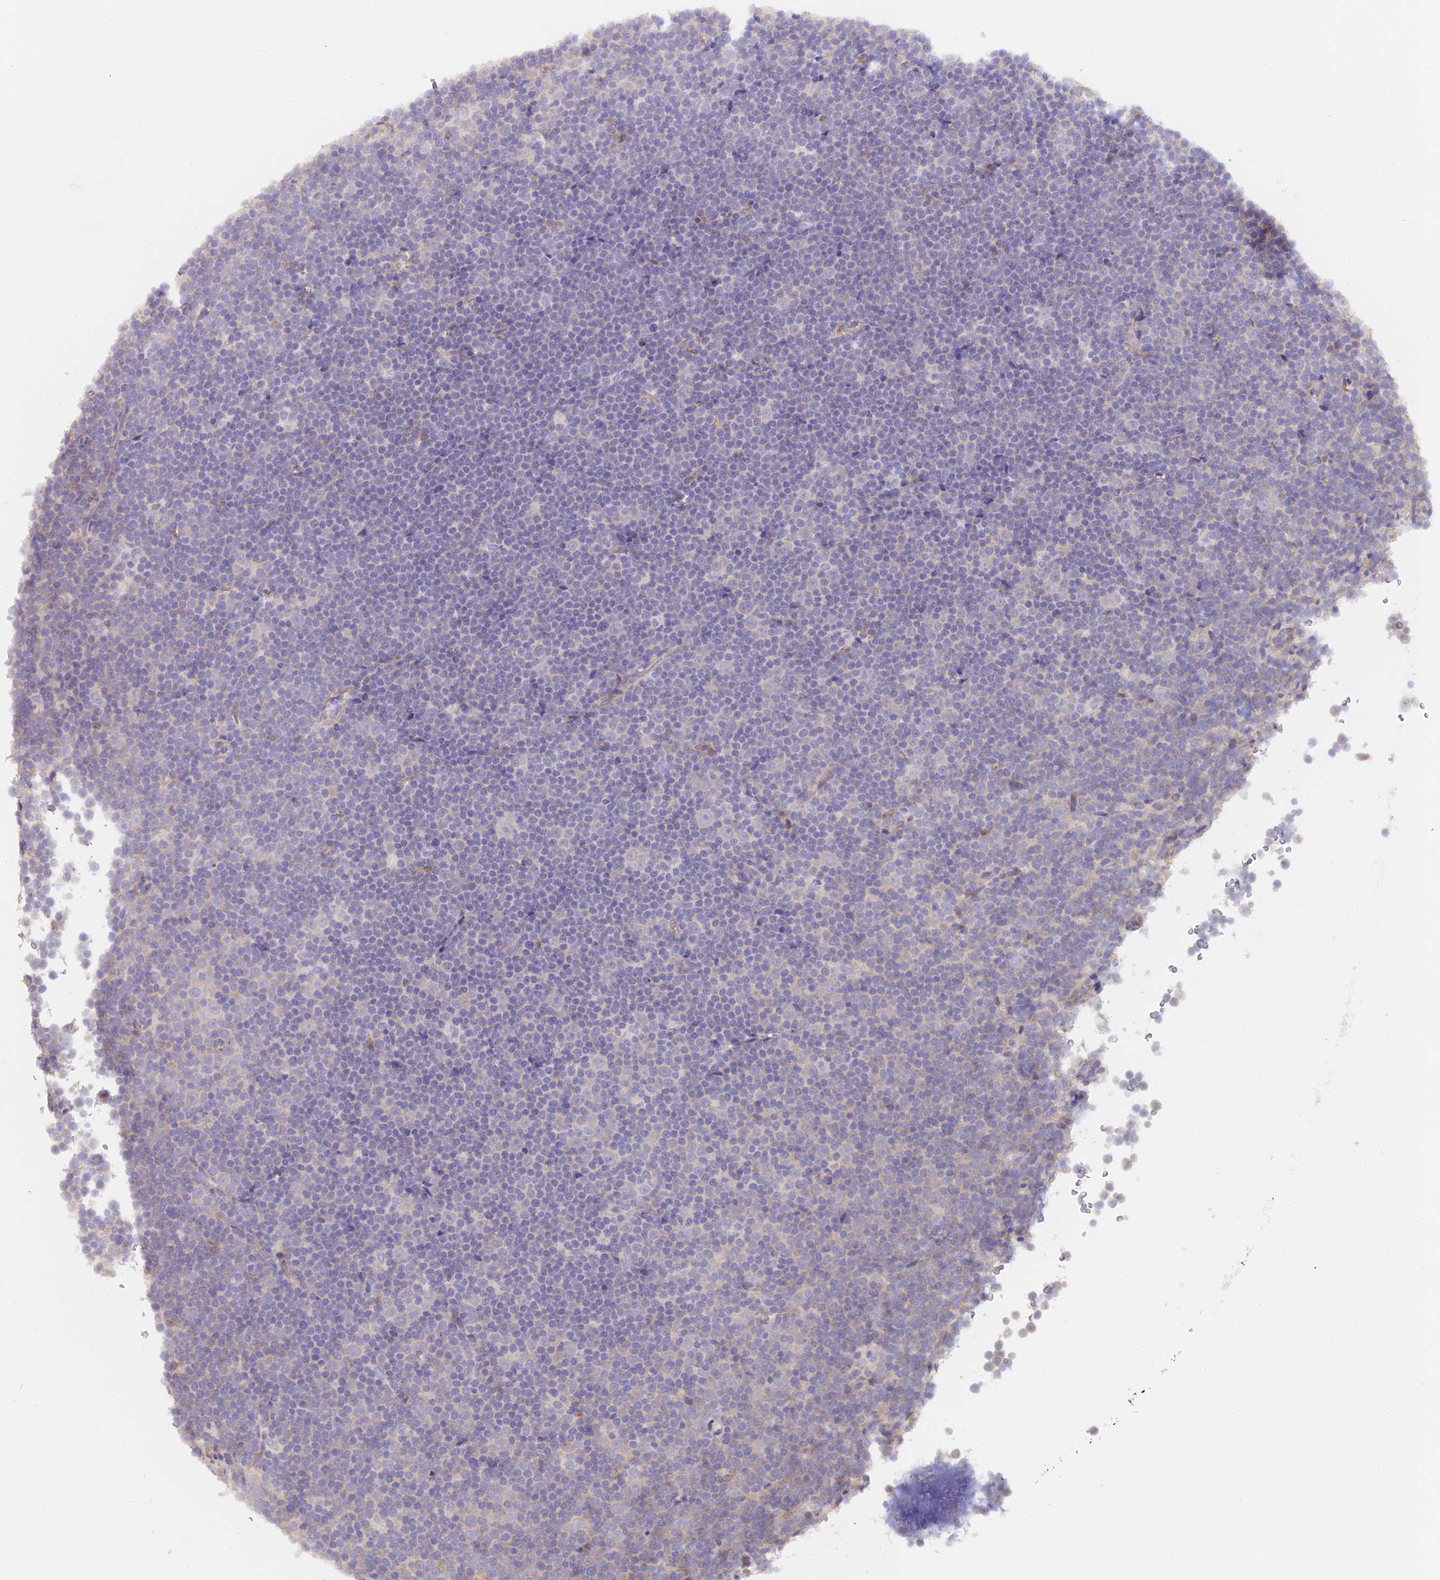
{"staining": {"intensity": "negative", "quantity": "none", "location": "none"}, "tissue": "lymphoma", "cell_type": "Tumor cells", "image_type": "cancer", "snomed": [{"axis": "morphology", "description": "Malignant lymphoma, non-Hodgkin's type, Low grade"}, {"axis": "topography", "description": "Lymph node"}], "caption": "Immunohistochemistry photomicrograph of neoplastic tissue: human malignant lymphoma, non-Hodgkin's type (low-grade) stained with DAB (3,3'-diaminobenzidine) demonstrates no significant protein positivity in tumor cells.", "gene": "FAM168B", "patient": {"sex": "female", "age": 67}}